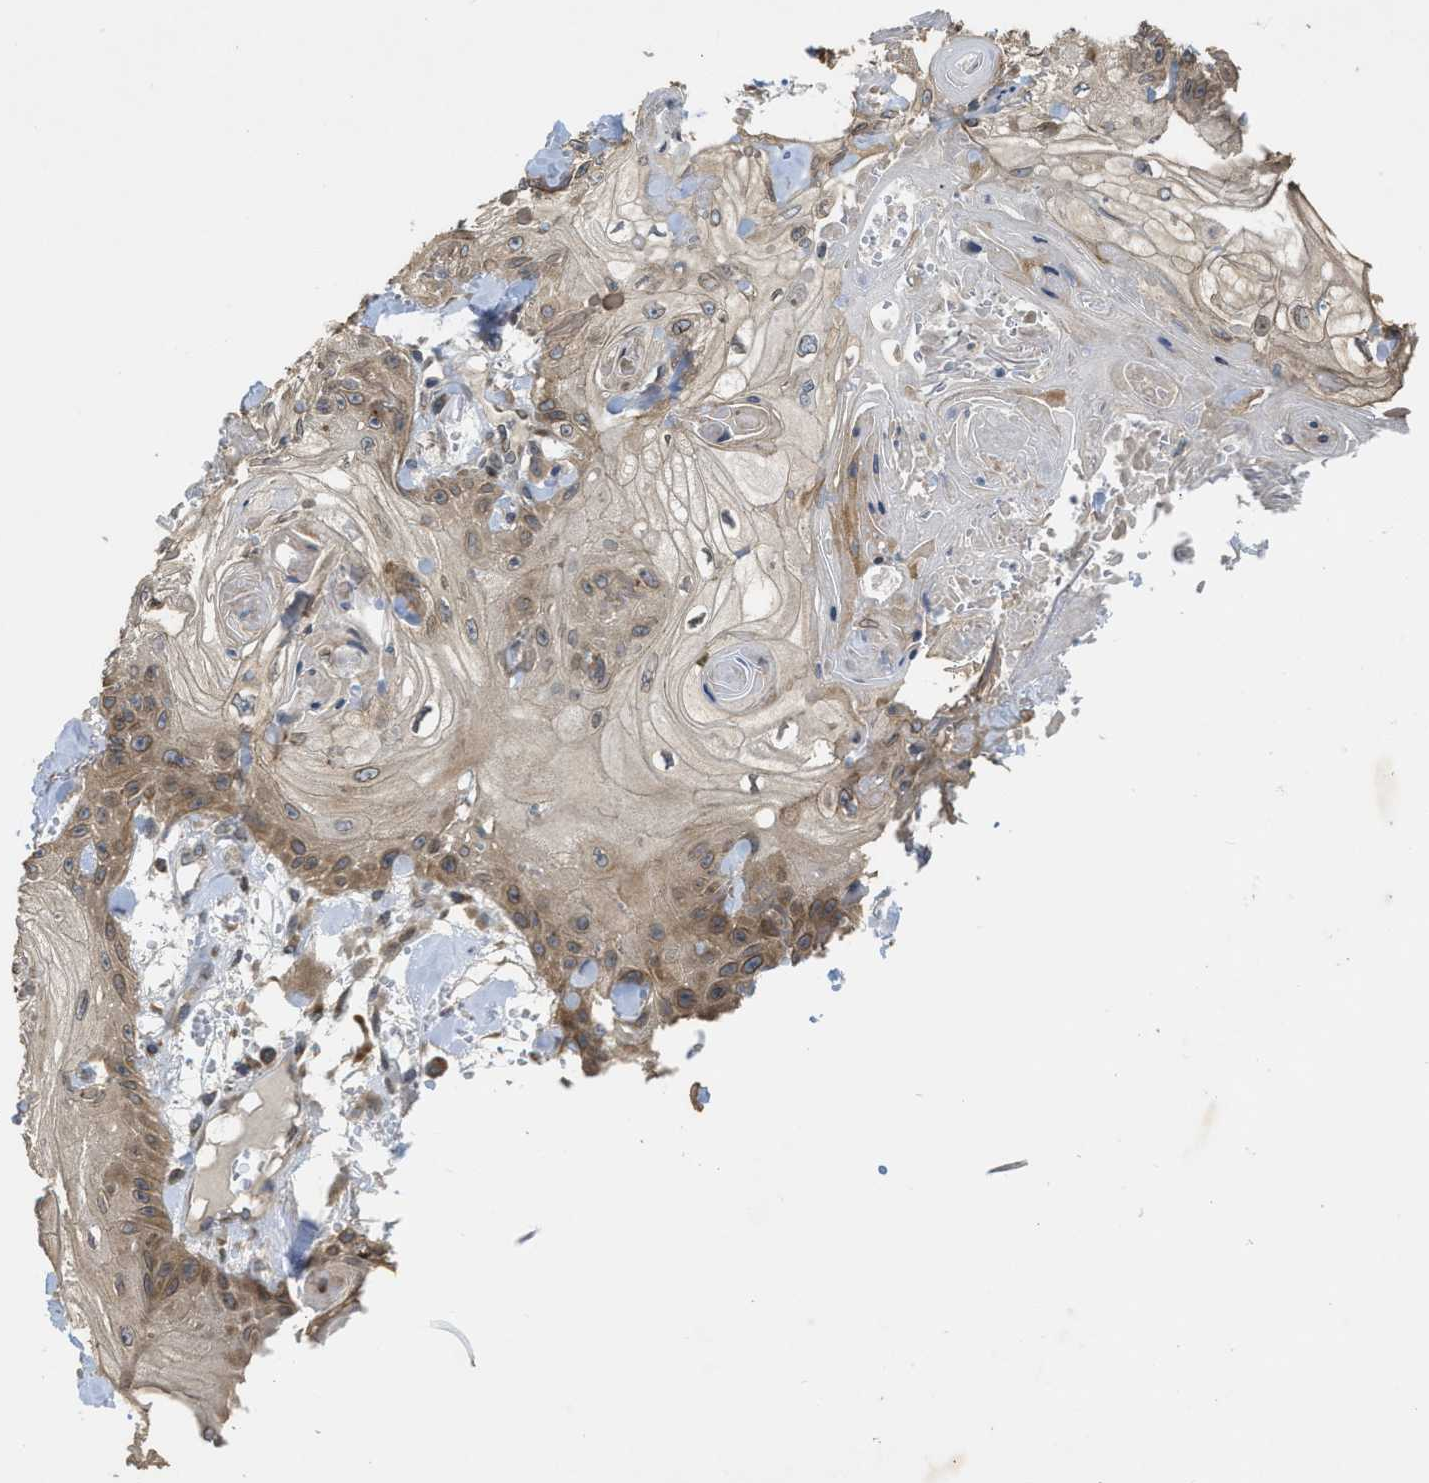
{"staining": {"intensity": "moderate", "quantity": ">75%", "location": "cytoplasmic/membranous"}, "tissue": "skin cancer", "cell_type": "Tumor cells", "image_type": "cancer", "snomed": [{"axis": "morphology", "description": "Squamous cell carcinoma, NOS"}, {"axis": "topography", "description": "Skin"}], "caption": "An immunohistochemistry (IHC) image of tumor tissue is shown. Protein staining in brown shows moderate cytoplasmic/membranous positivity in skin cancer within tumor cells.", "gene": "EIF2AK3", "patient": {"sex": "male", "age": 74}}